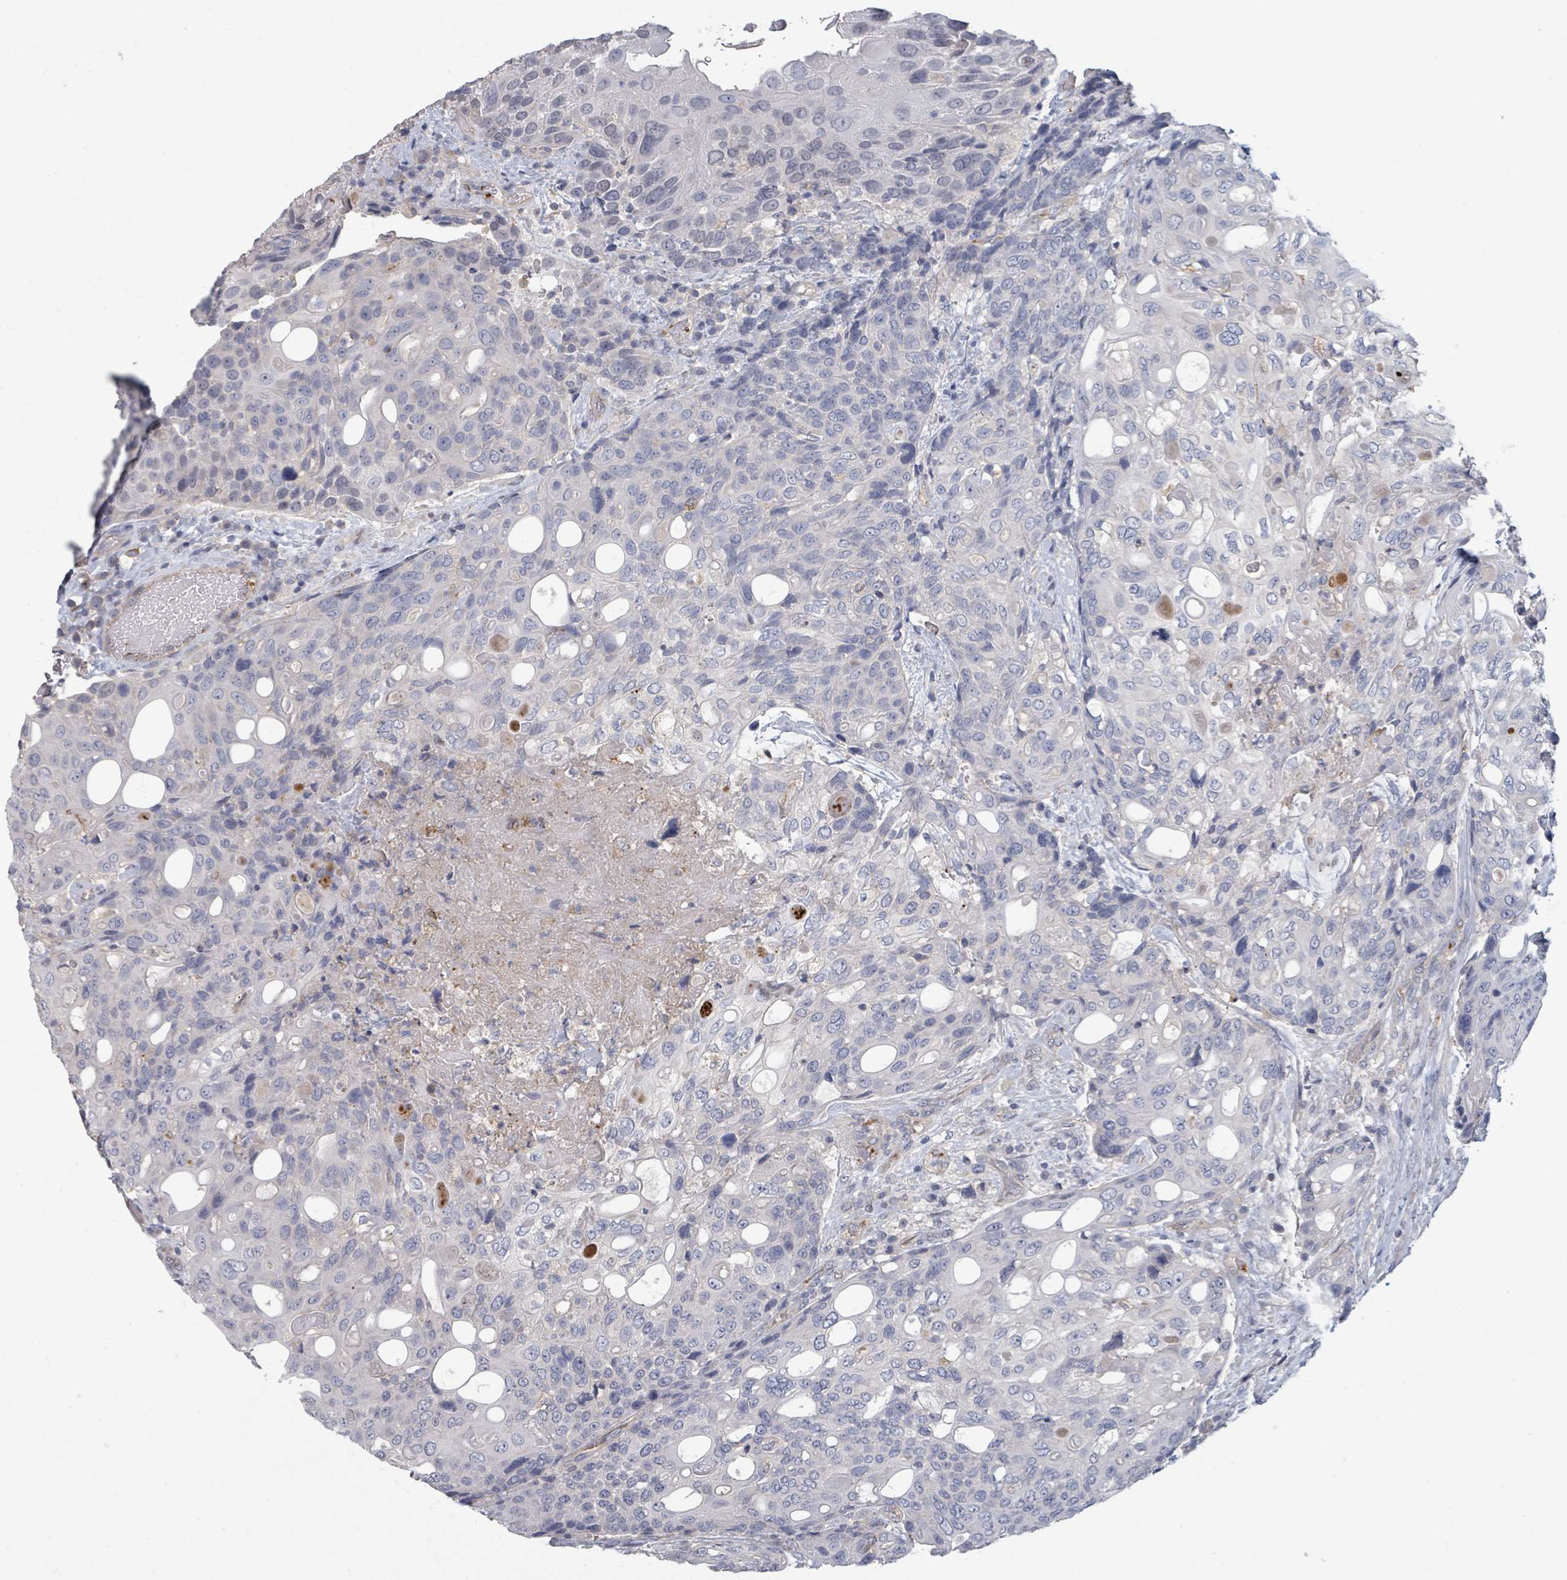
{"staining": {"intensity": "negative", "quantity": "none", "location": "none"}, "tissue": "urothelial cancer", "cell_type": "Tumor cells", "image_type": "cancer", "snomed": [{"axis": "morphology", "description": "Urothelial carcinoma, High grade"}, {"axis": "topography", "description": "Urinary bladder"}], "caption": "High magnification brightfield microscopy of urothelial carcinoma (high-grade) stained with DAB (brown) and counterstained with hematoxylin (blue): tumor cells show no significant expression.", "gene": "PLAUR", "patient": {"sex": "female", "age": 70}}